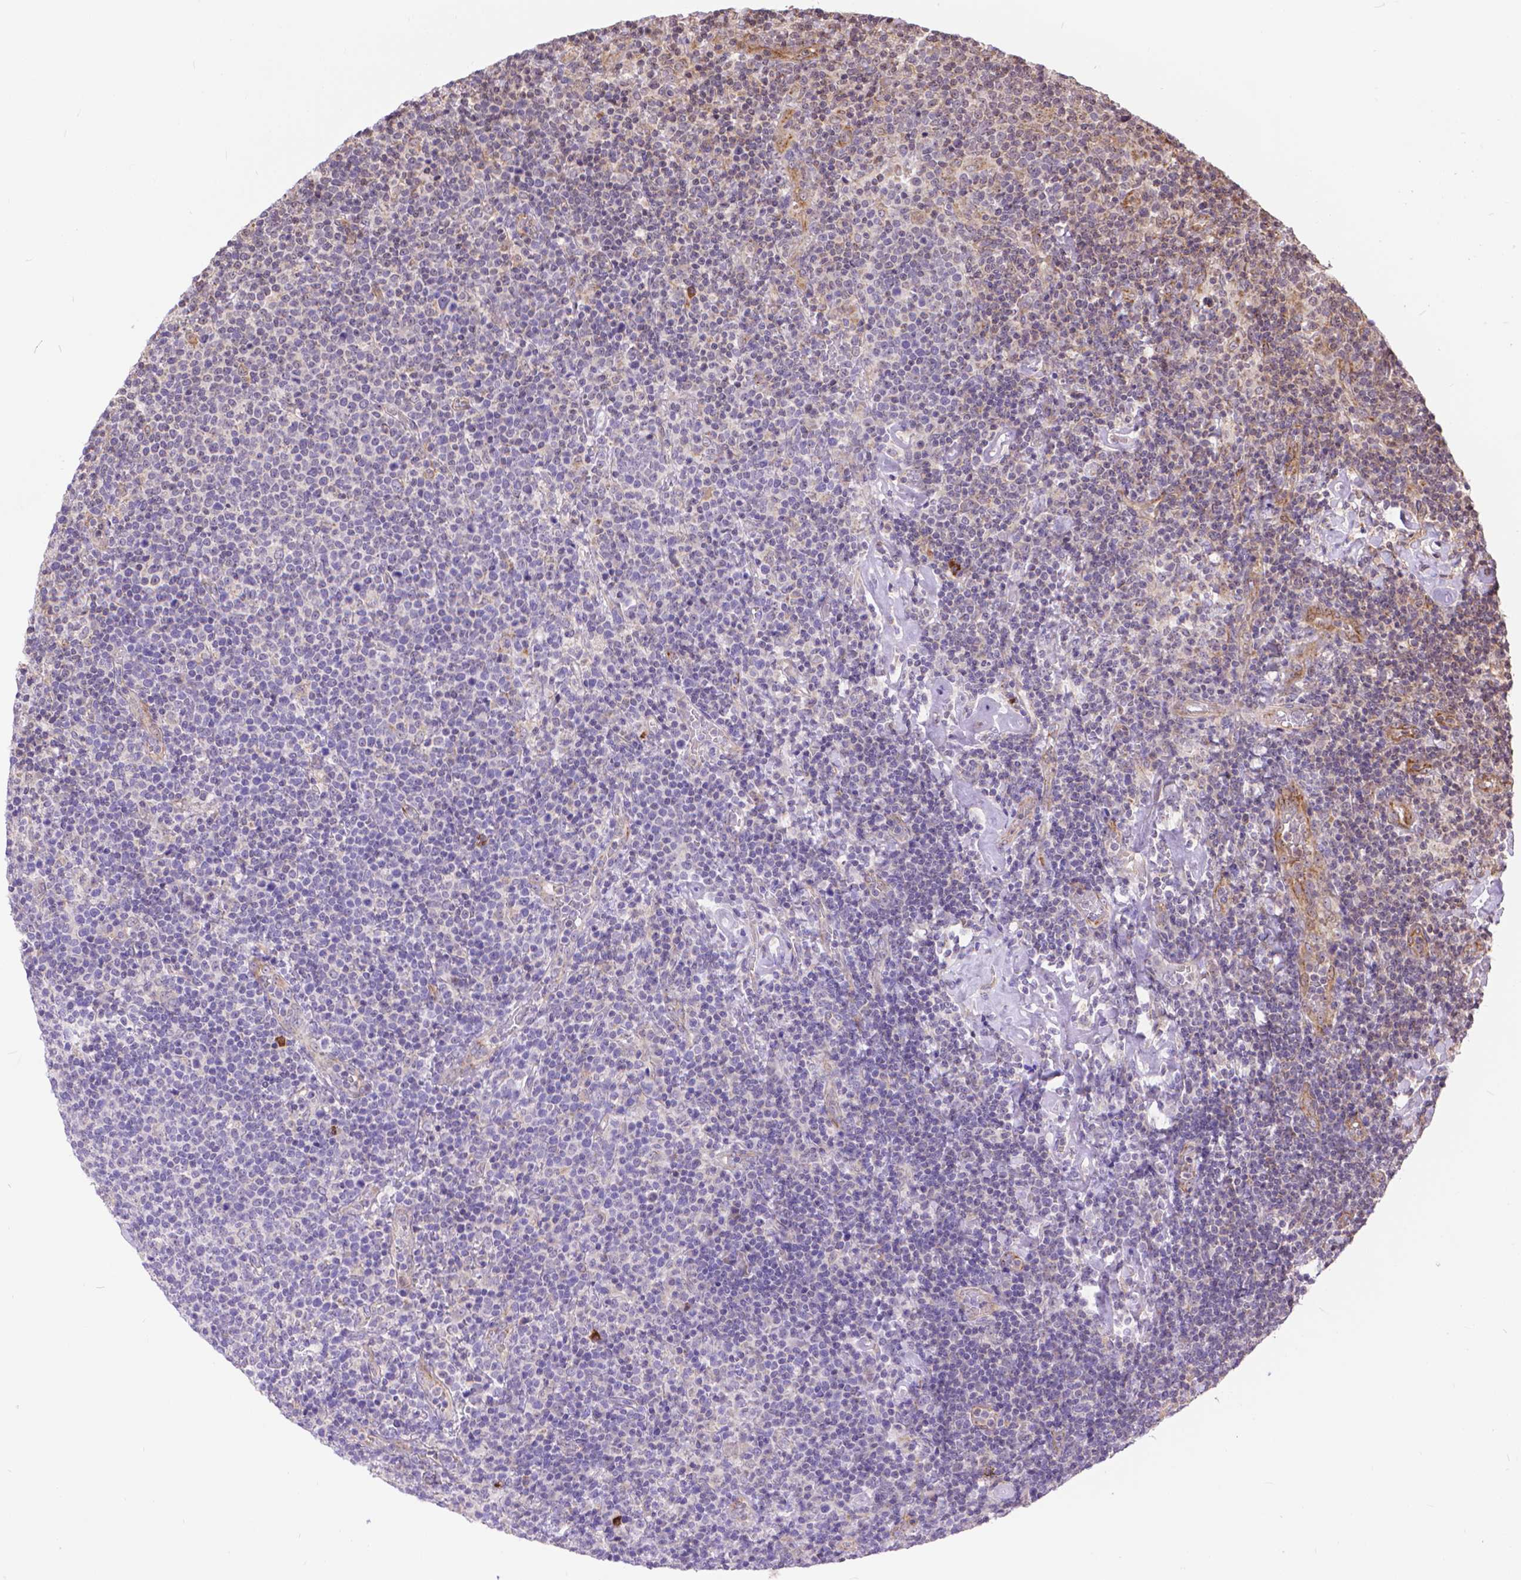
{"staining": {"intensity": "negative", "quantity": "none", "location": "none"}, "tissue": "lymphoma", "cell_type": "Tumor cells", "image_type": "cancer", "snomed": [{"axis": "morphology", "description": "Malignant lymphoma, non-Hodgkin's type, High grade"}, {"axis": "topography", "description": "Lymph node"}], "caption": "DAB (3,3'-diaminobenzidine) immunohistochemical staining of human high-grade malignant lymphoma, non-Hodgkin's type shows no significant positivity in tumor cells.", "gene": "TMEM135", "patient": {"sex": "male", "age": 61}}